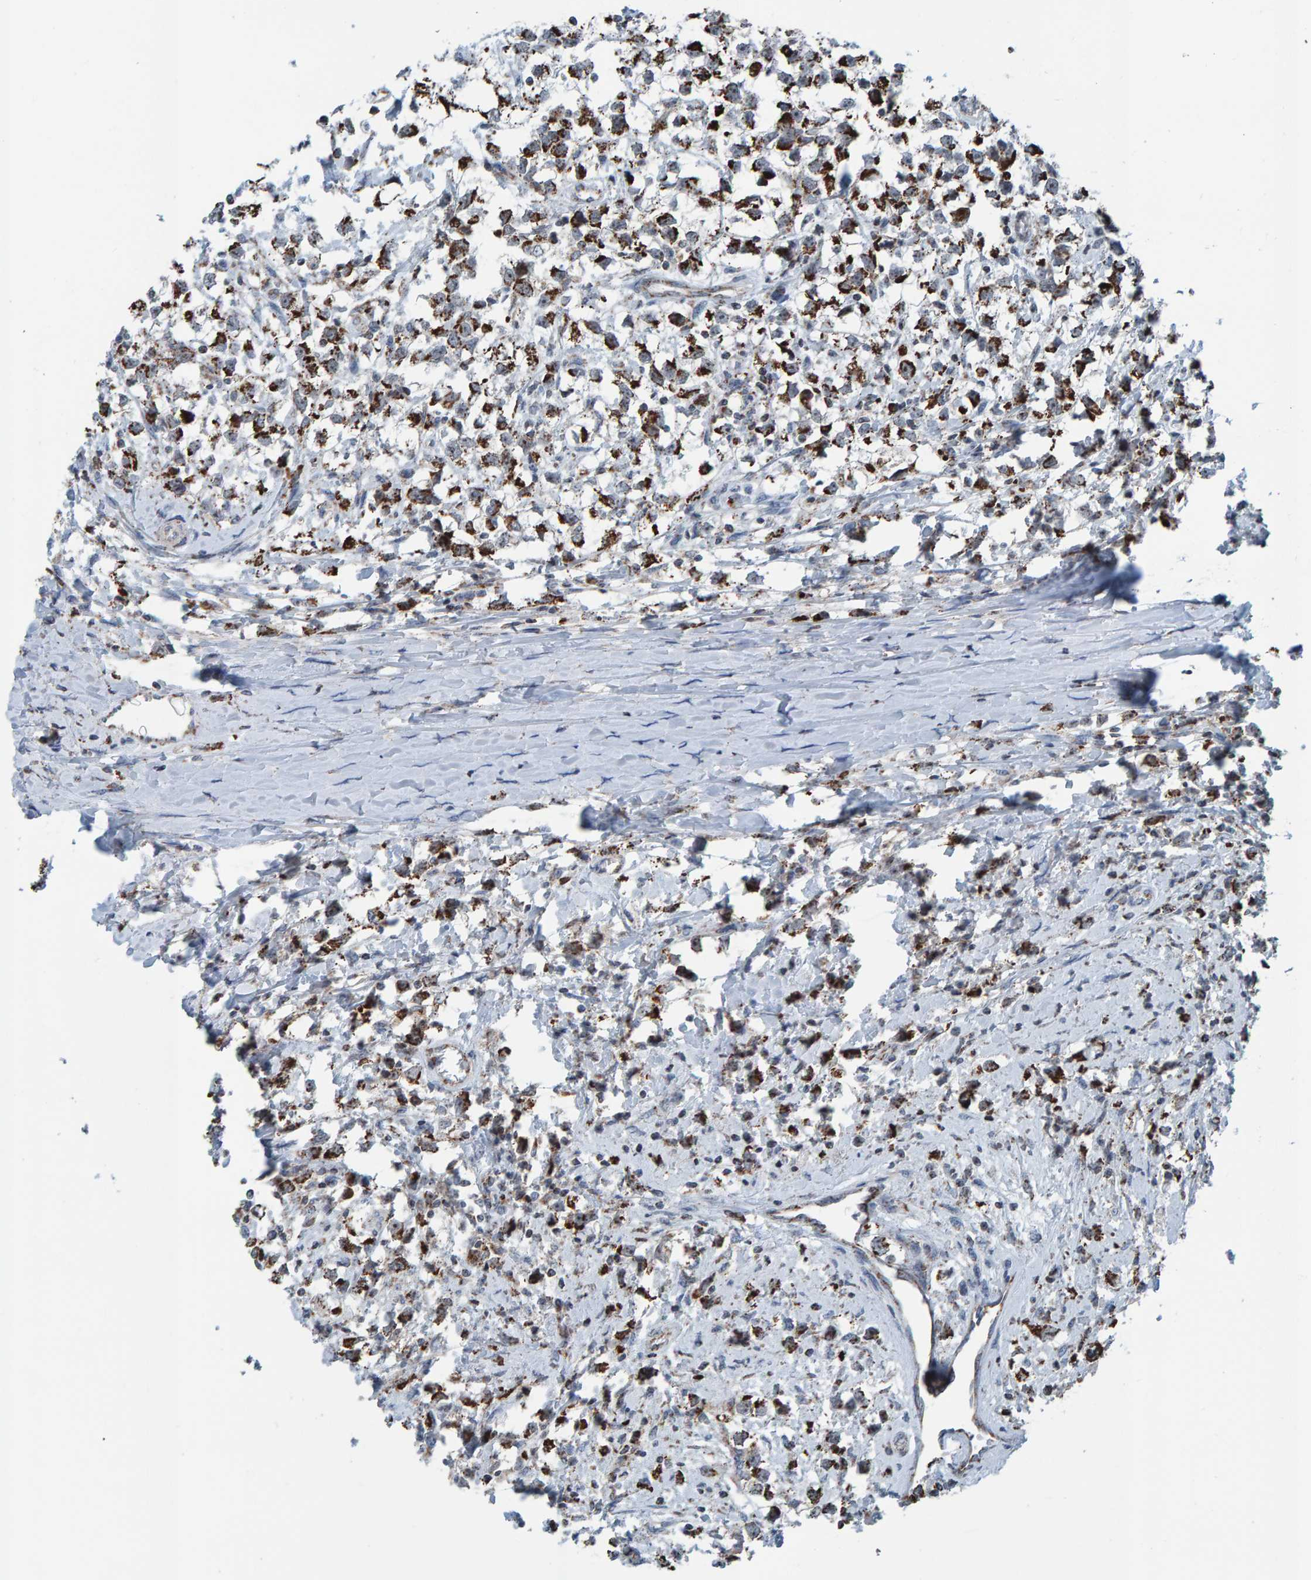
{"staining": {"intensity": "strong", "quantity": ">75%", "location": "cytoplasmic/membranous"}, "tissue": "testis cancer", "cell_type": "Tumor cells", "image_type": "cancer", "snomed": [{"axis": "morphology", "description": "Seminoma, NOS"}, {"axis": "morphology", "description": "Carcinoma, Embryonal, NOS"}, {"axis": "topography", "description": "Testis"}], "caption": "A high-resolution histopathology image shows immunohistochemistry (IHC) staining of testis cancer, which shows strong cytoplasmic/membranous positivity in about >75% of tumor cells.", "gene": "ZNF48", "patient": {"sex": "male", "age": 51}}